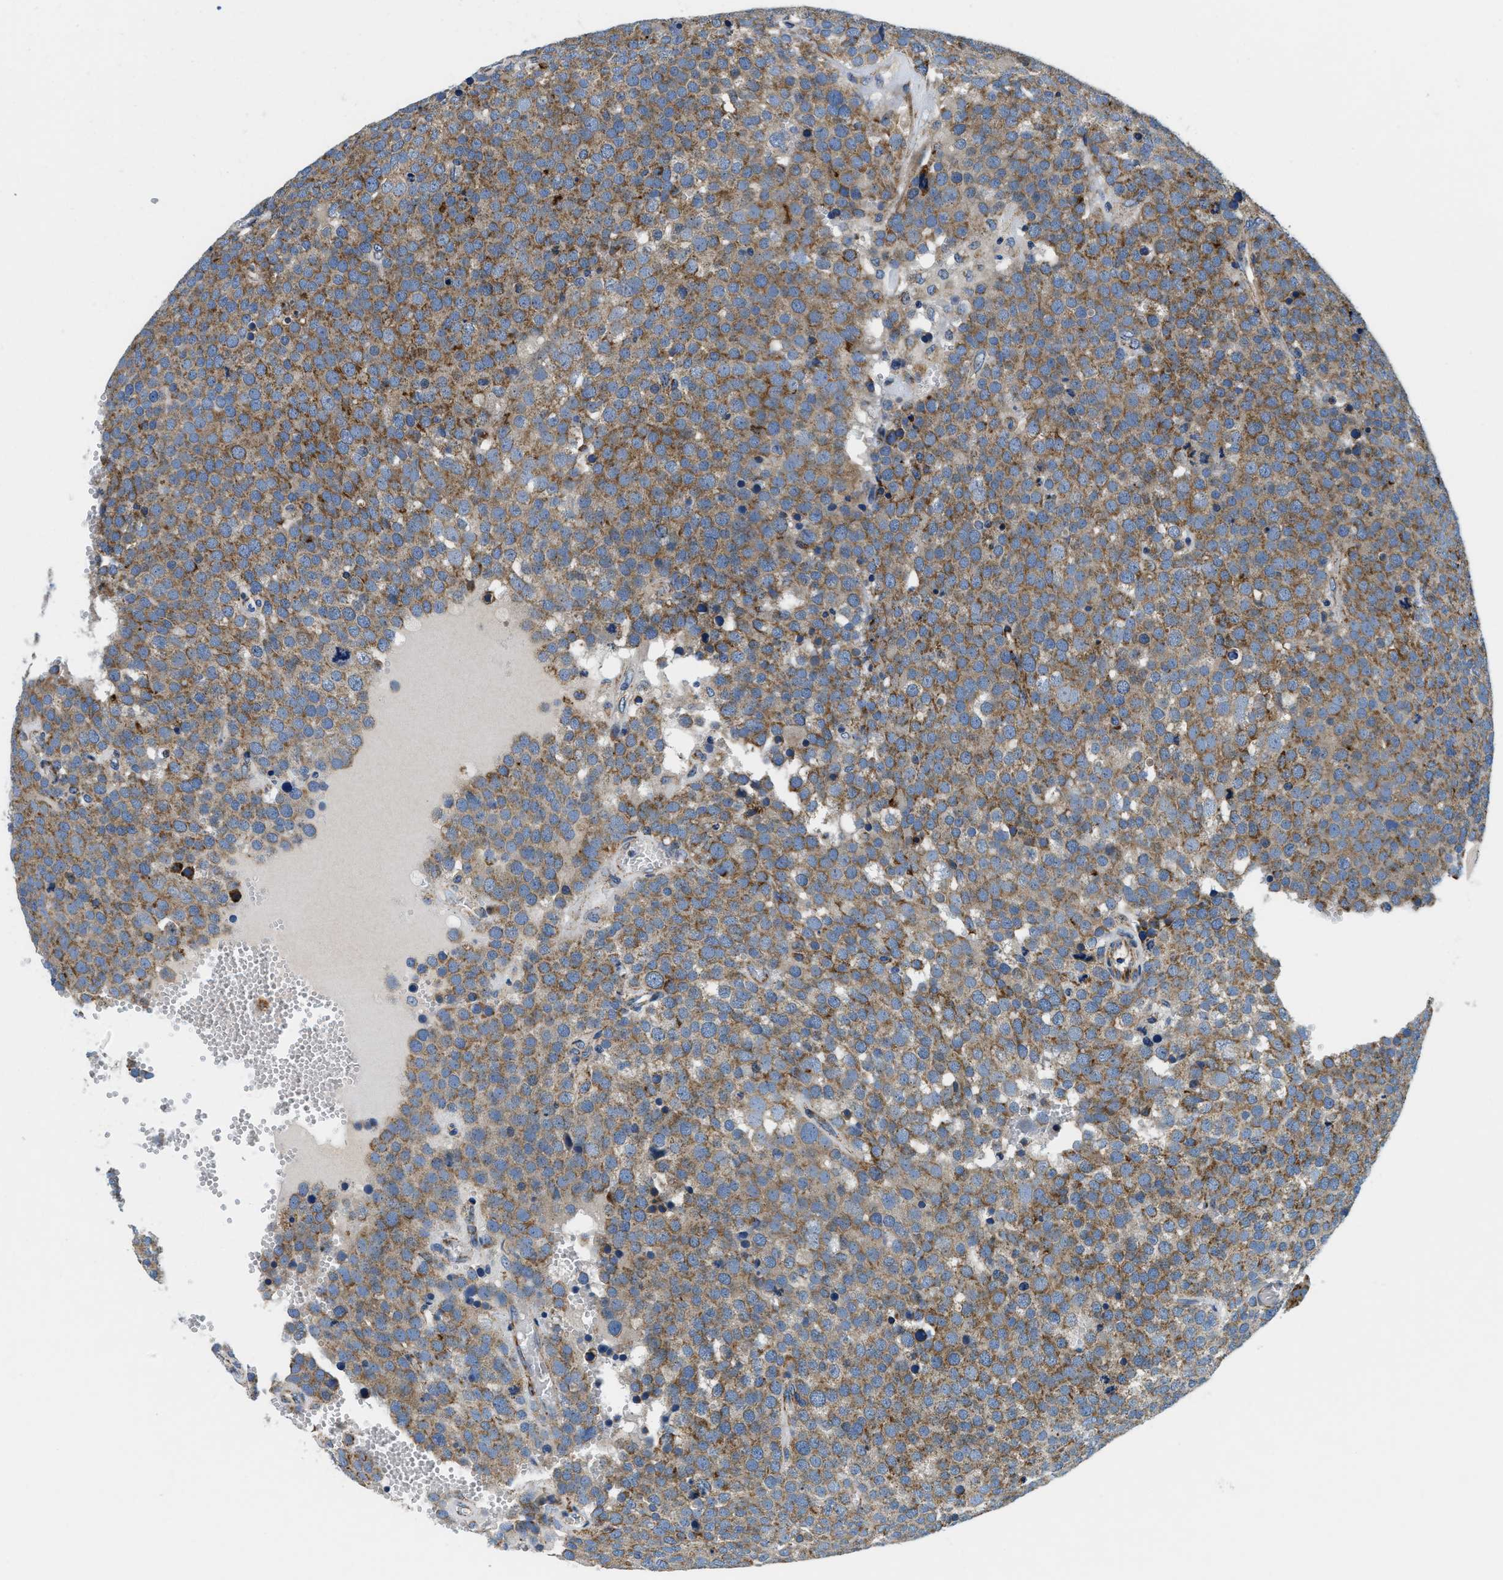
{"staining": {"intensity": "moderate", "quantity": ">75%", "location": "cytoplasmic/membranous"}, "tissue": "testis cancer", "cell_type": "Tumor cells", "image_type": "cancer", "snomed": [{"axis": "morphology", "description": "Normal tissue, NOS"}, {"axis": "morphology", "description": "Seminoma, NOS"}, {"axis": "topography", "description": "Testis"}], "caption": "Immunohistochemistry of testis cancer exhibits medium levels of moderate cytoplasmic/membranous expression in about >75% of tumor cells.", "gene": "SAMD4B", "patient": {"sex": "male", "age": 71}}